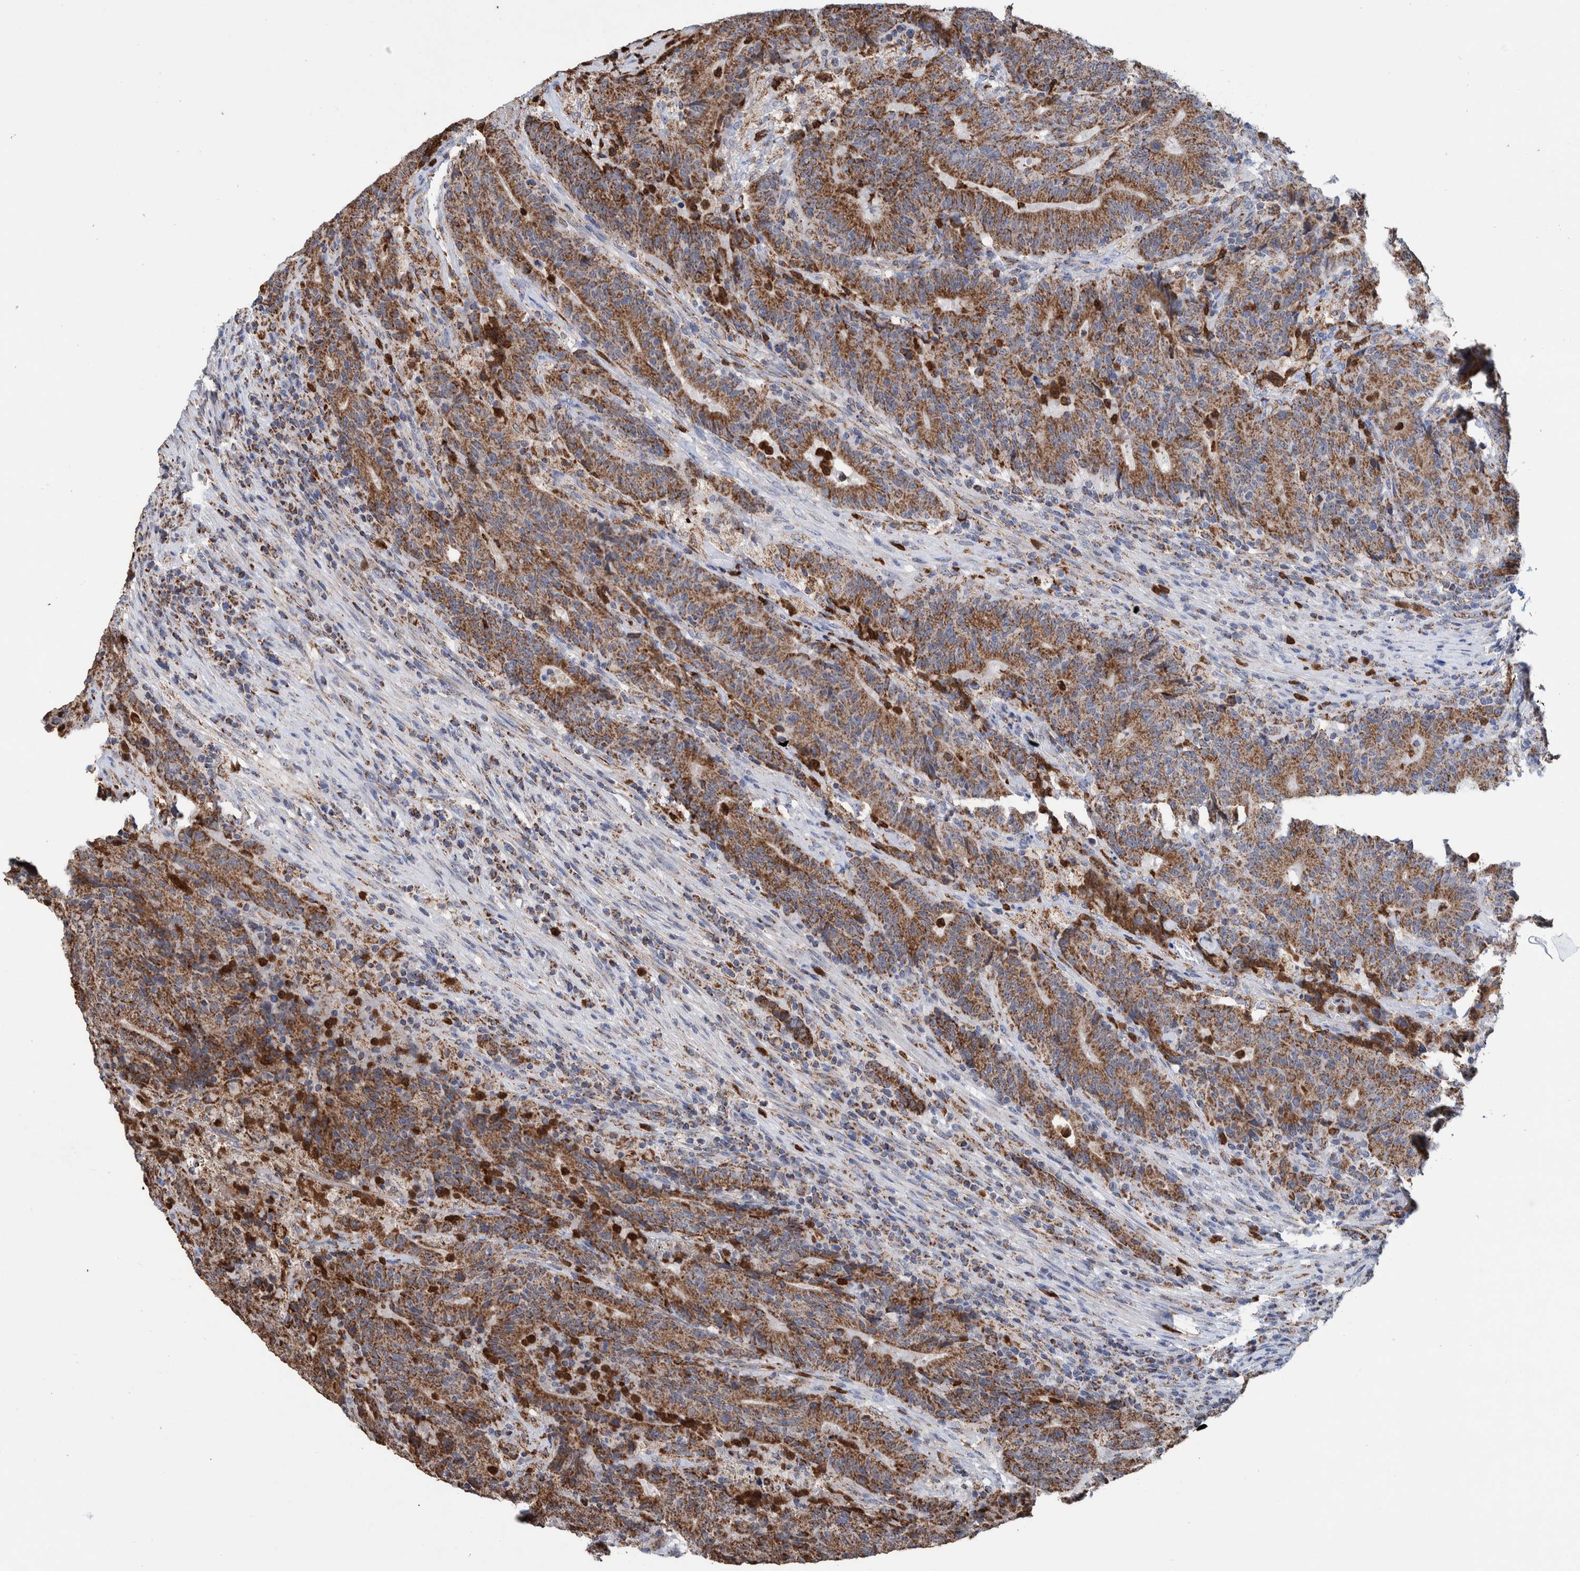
{"staining": {"intensity": "strong", "quantity": ">75%", "location": "cytoplasmic/membranous"}, "tissue": "colorectal cancer", "cell_type": "Tumor cells", "image_type": "cancer", "snomed": [{"axis": "morphology", "description": "Normal tissue, NOS"}, {"axis": "morphology", "description": "Adenocarcinoma, NOS"}, {"axis": "topography", "description": "Colon"}], "caption": "Colorectal cancer stained with a brown dye exhibits strong cytoplasmic/membranous positive expression in approximately >75% of tumor cells.", "gene": "DECR1", "patient": {"sex": "female", "age": 75}}